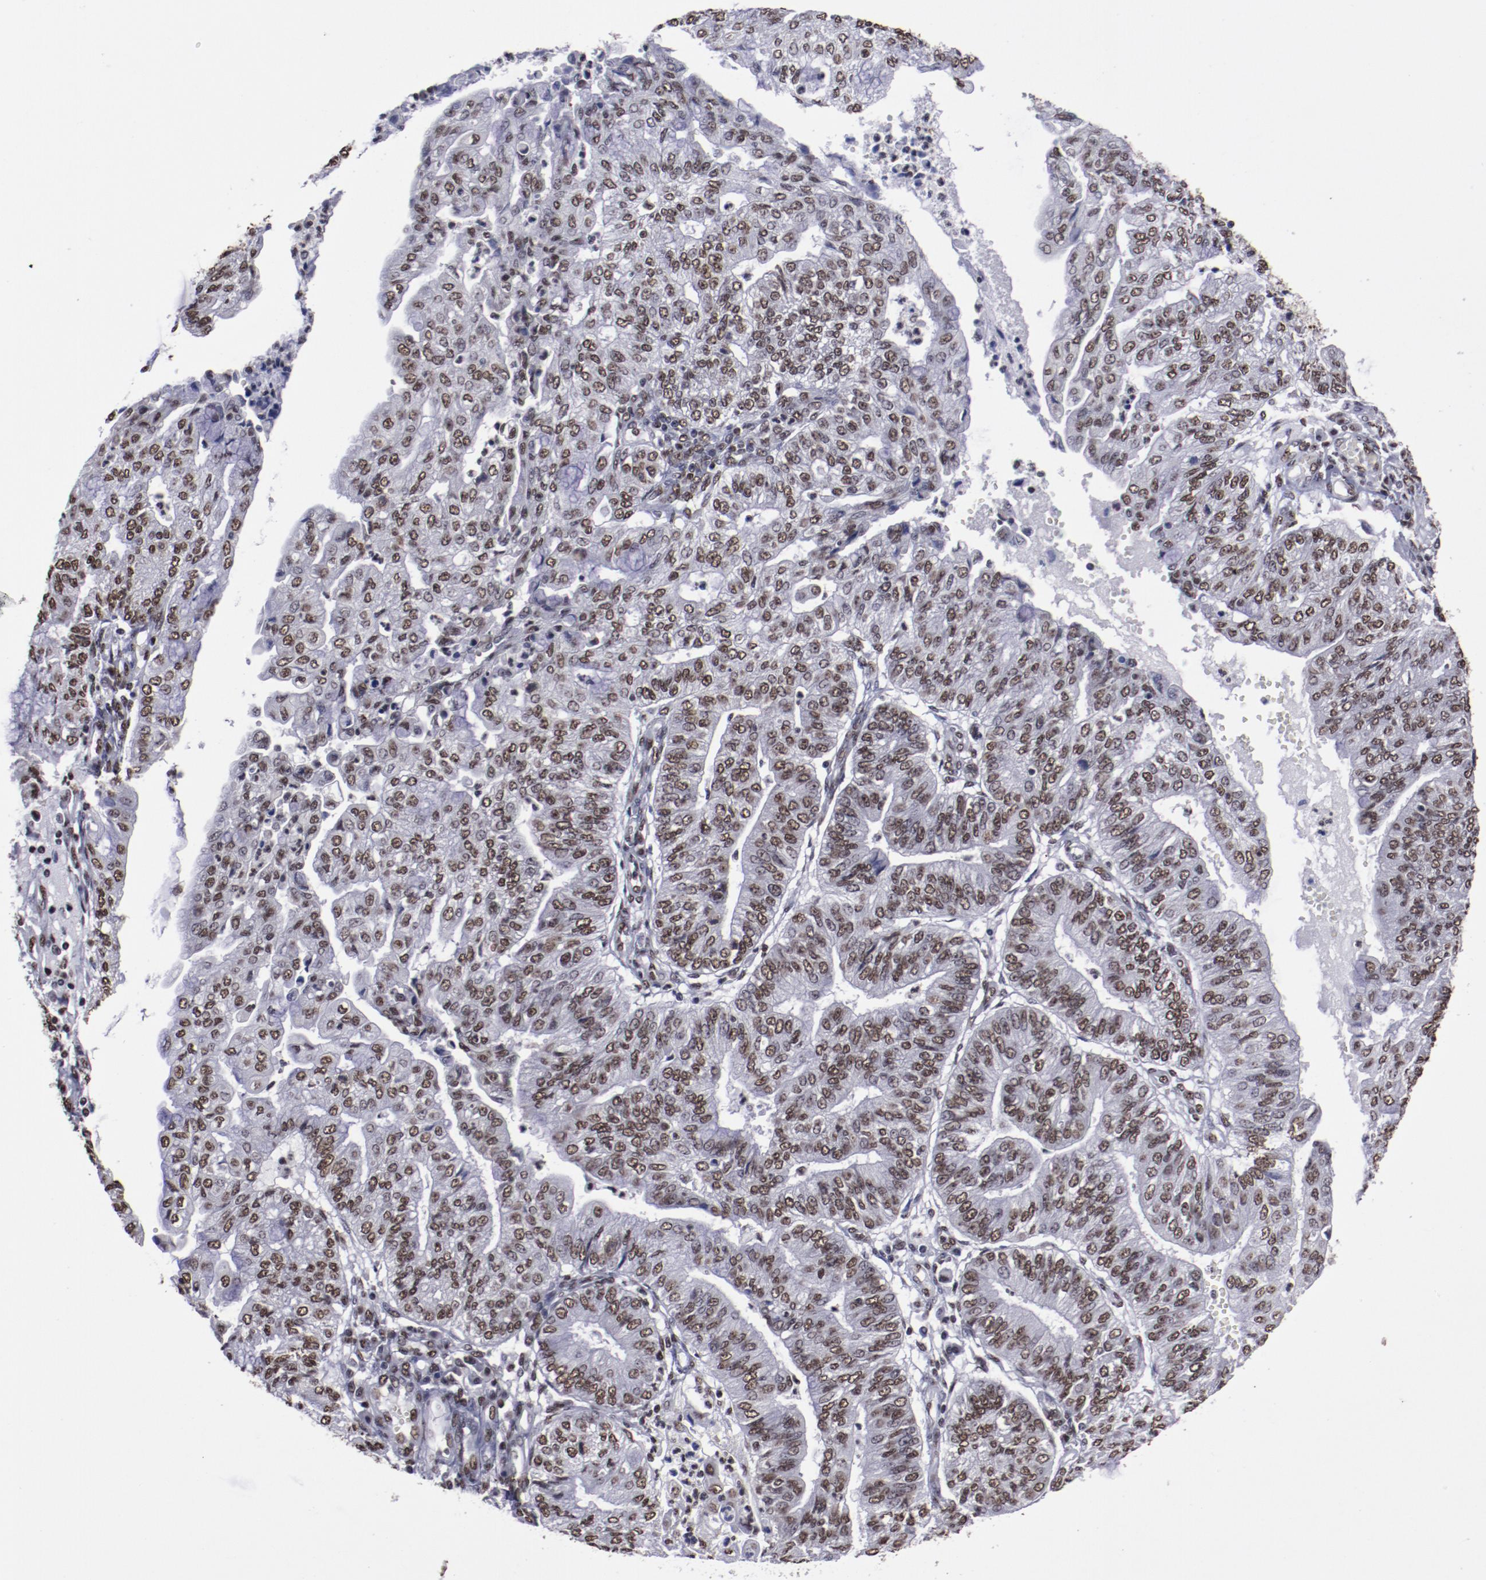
{"staining": {"intensity": "strong", "quantity": ">75%", "location": "nuclear"}, "tissue": "endometrial cancer", "cell_type": "Tumor cells", "image_type": "cancer", "snomed": [{"axis": "morphology", "description": "Adenocarcinoma, NOS"}, {"axis": "topography", "description": "Endometrium"}], "caption": "Endometrial cancer (adenocarcinoma) stained with a brown dye demonstrates strong nuclear positive positivity in approximately >75% of tumor cells.", "gene": "HNRNPA2B1", "patient": {"sex": "female", "age": 59}}